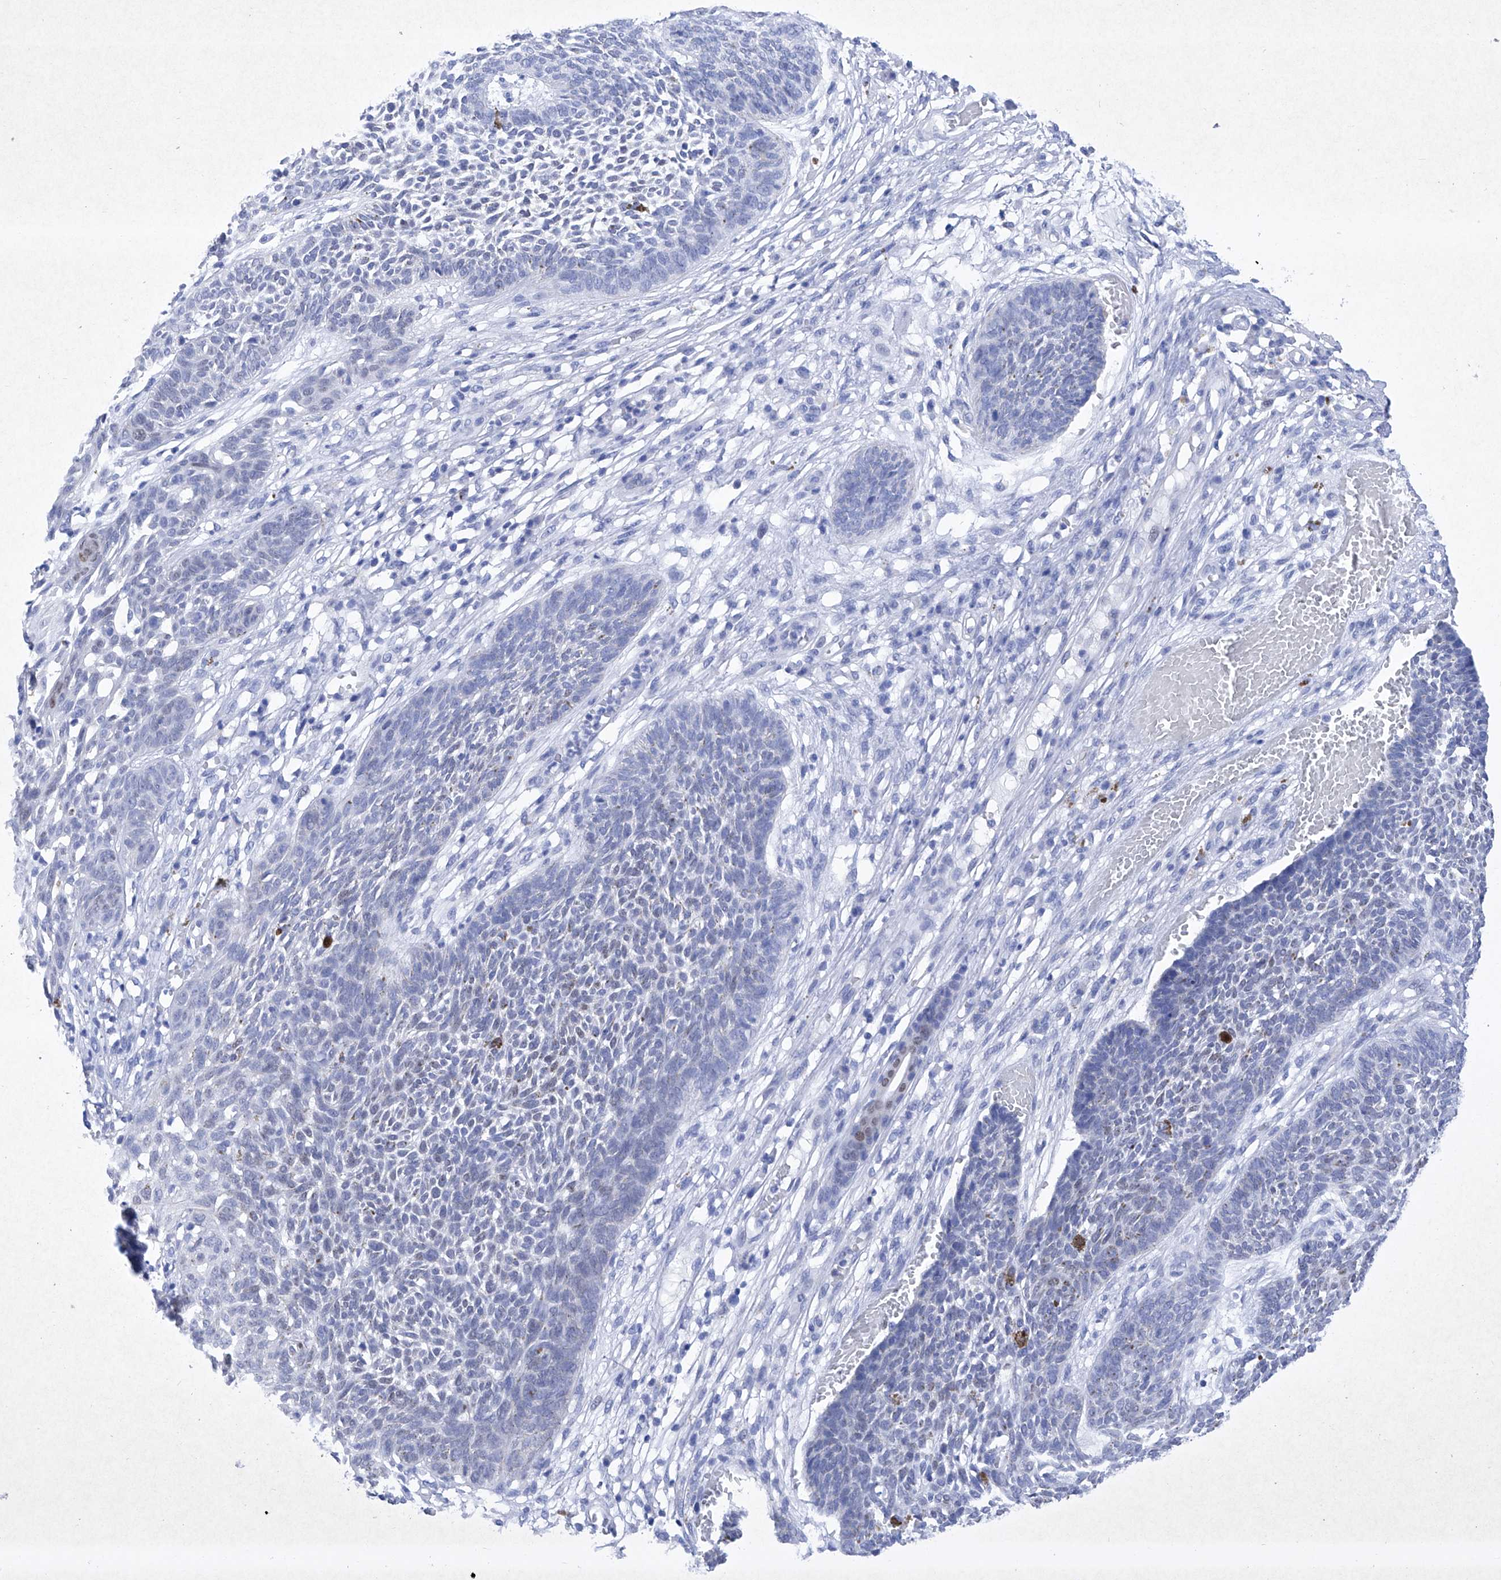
{"staining": {"intensity": "moderate", "quantity": "<25%", "location": "cytoplasmic/membranous"}, "tissue": "skin cancer", "cell_type": "Tumor cells", "image_type": "cancer", "snomed": [{"axis": "morphology", "description": "Basal cell carcinoma"}, {"axis": "topography", "description": "Skin"}], "caption": "Protein staining of skin basal cell carcinoma tissue displays moderate cytoplasmic/membranous positivity in about <25% of tumor cells.", "gene": "BARX2", "patient": {"sex": "female", "age": 84}}